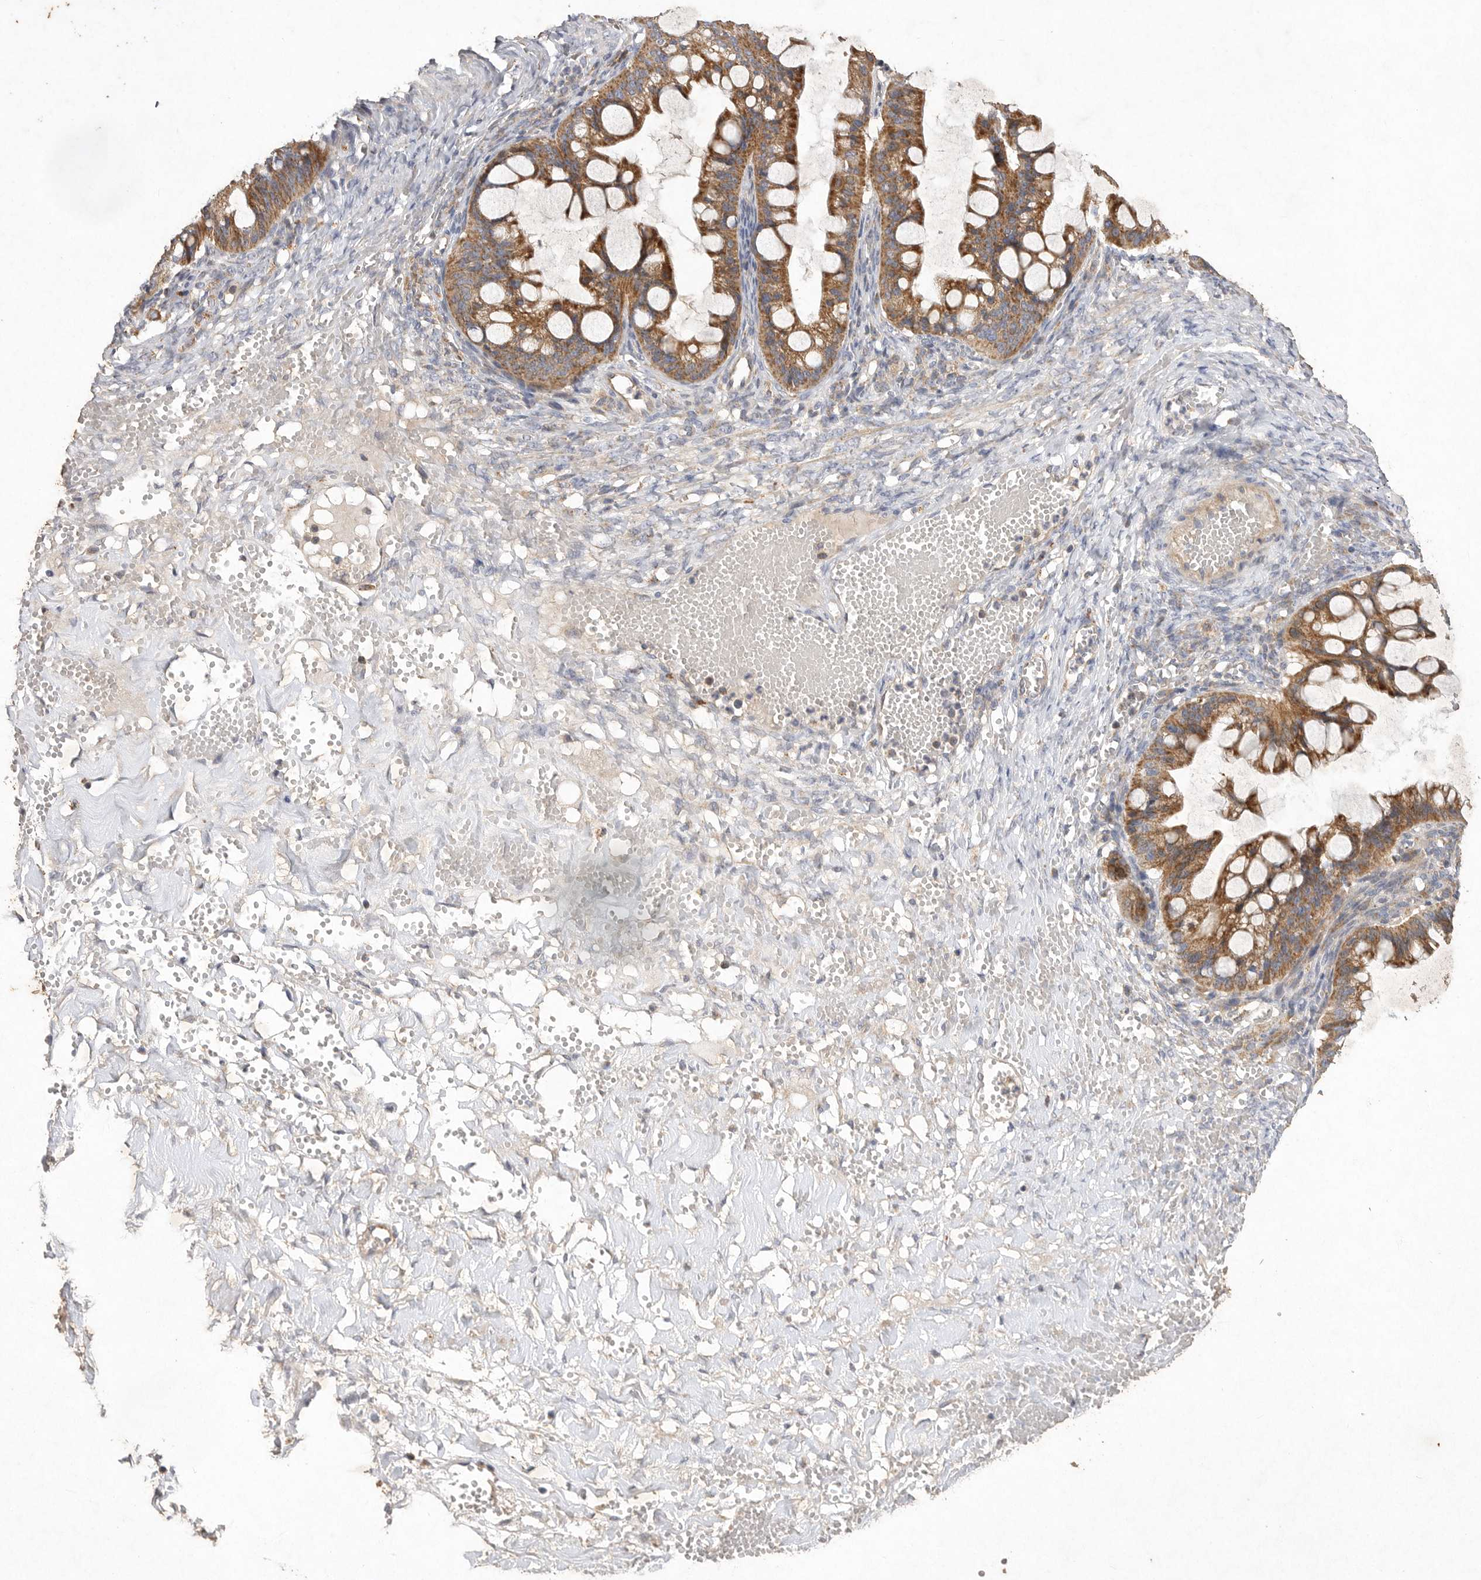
{"staining": {"intensity": "moderate", "quantity": ">75%", "location": "cytoplasmic/membranous"}, "tissue": "ovarian cancer", "cell_type": "Tumor cells", "image_type": "cancer", "snomed": [{"axis": "morphology", "description": "Cystadenocarcinoma, mucinous, NOS"}, {"axis": "topography", "description": "Ovary"}], "caption": "High-magnification brightfield microscopy of ovarian cancer stained with DAB (3,3'-diaminobenzidine) (brown) and counterstained with hematoxylin (blue). tumor cells exhibit moderate cytoplasmic/membranous expression is present in approximately>75% of cells.", "gene": "MRPL41", "patient": {"sex": "female", "age": 73}}